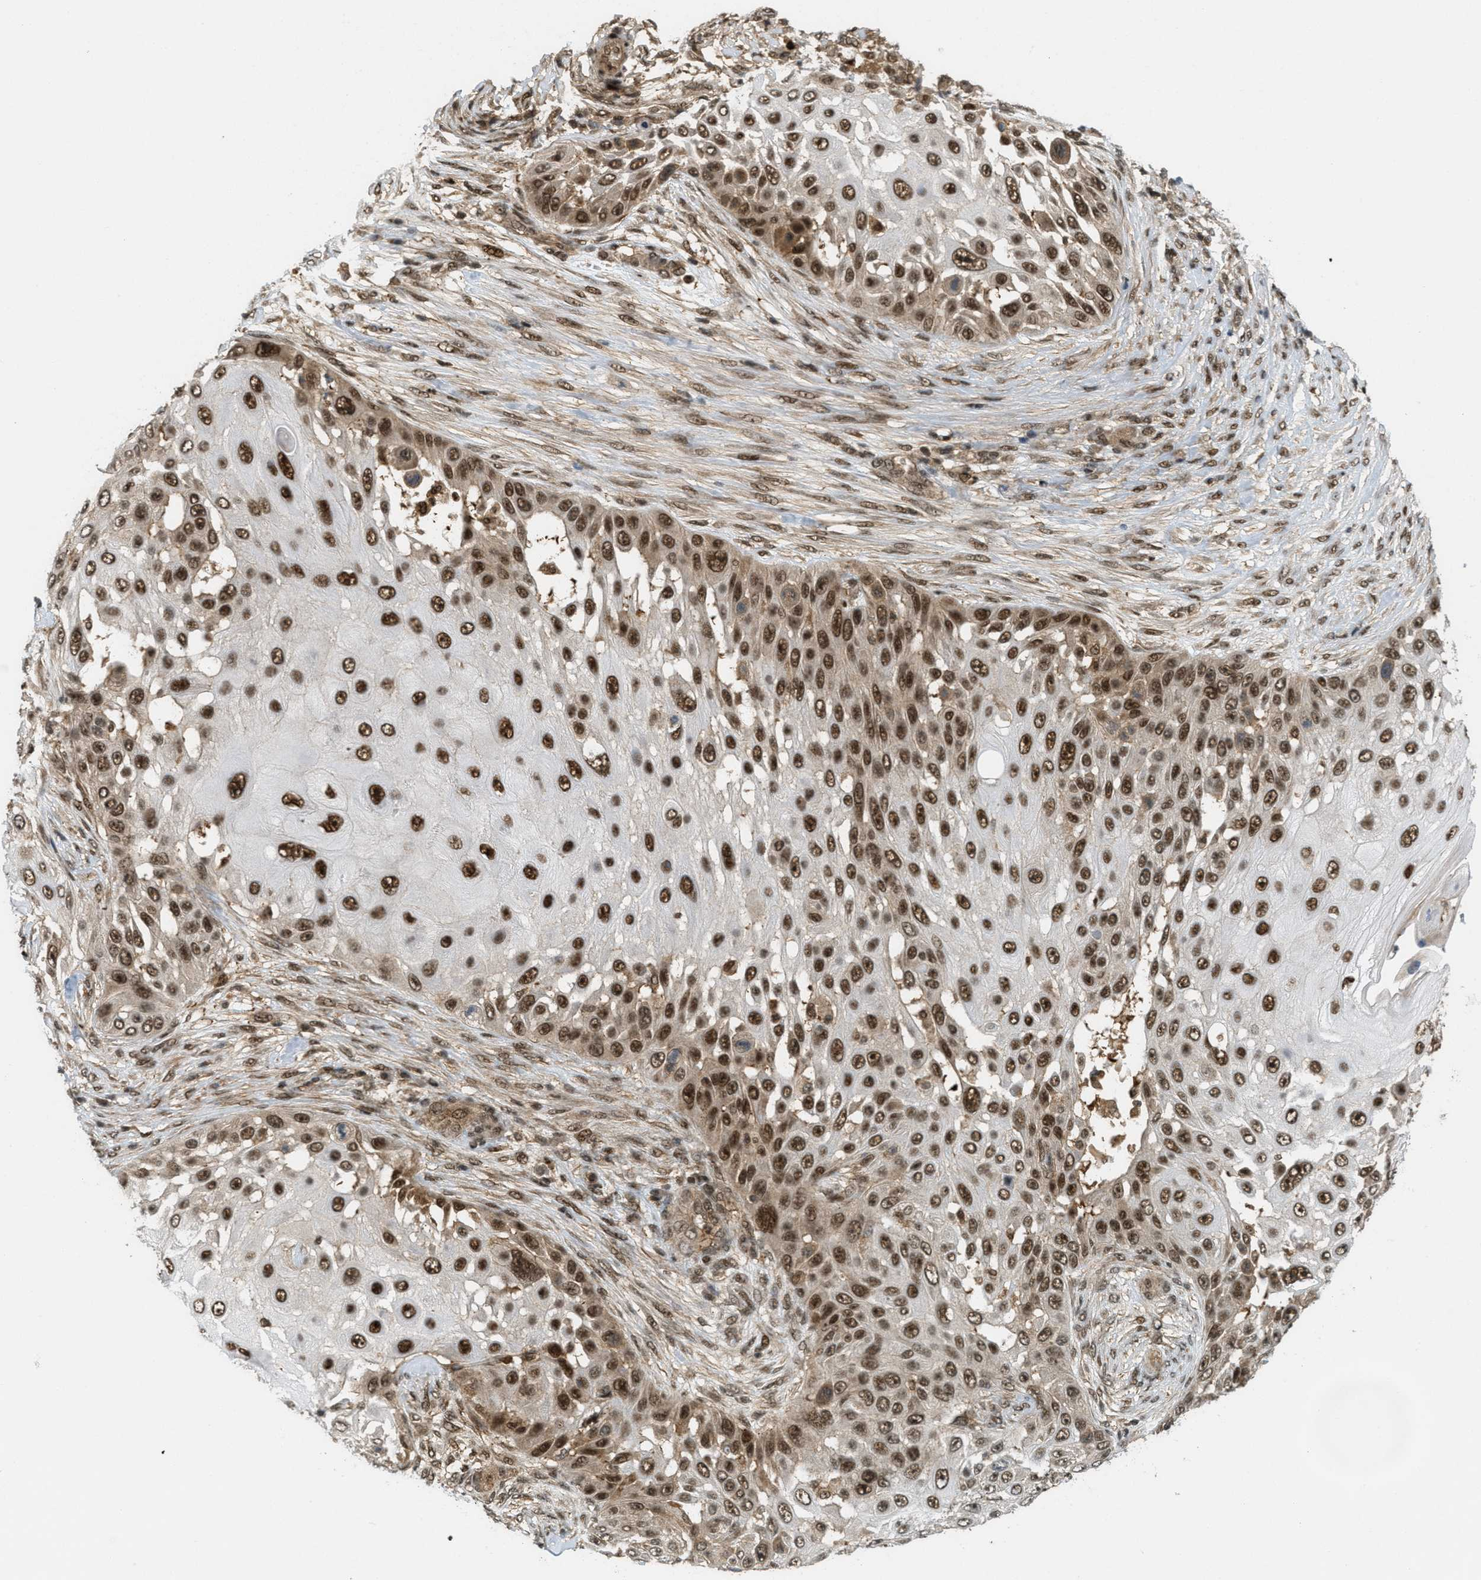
{"staining": {"intensity": "strong", "quantity": ">75%", "location": "cytoplasmic/membranous,nuclear"}, "tissue": "skin cancer", "cell_type": "Tumor cells", "image_type": "cancer", "snomed": [{"axis": "morphology", "description": "Squamous cell carcinoma, NOS"}, {"axis": "topography", "description": "Skin"}], "caption": "This photomicrograph displays IHC staining of human skin cancer, with high strong cytoplasmic/membranous and nuclear expression in about >75% of tumor cells.", "gene": "TLK1", "patient": {"sex": "female", "age": 44}}